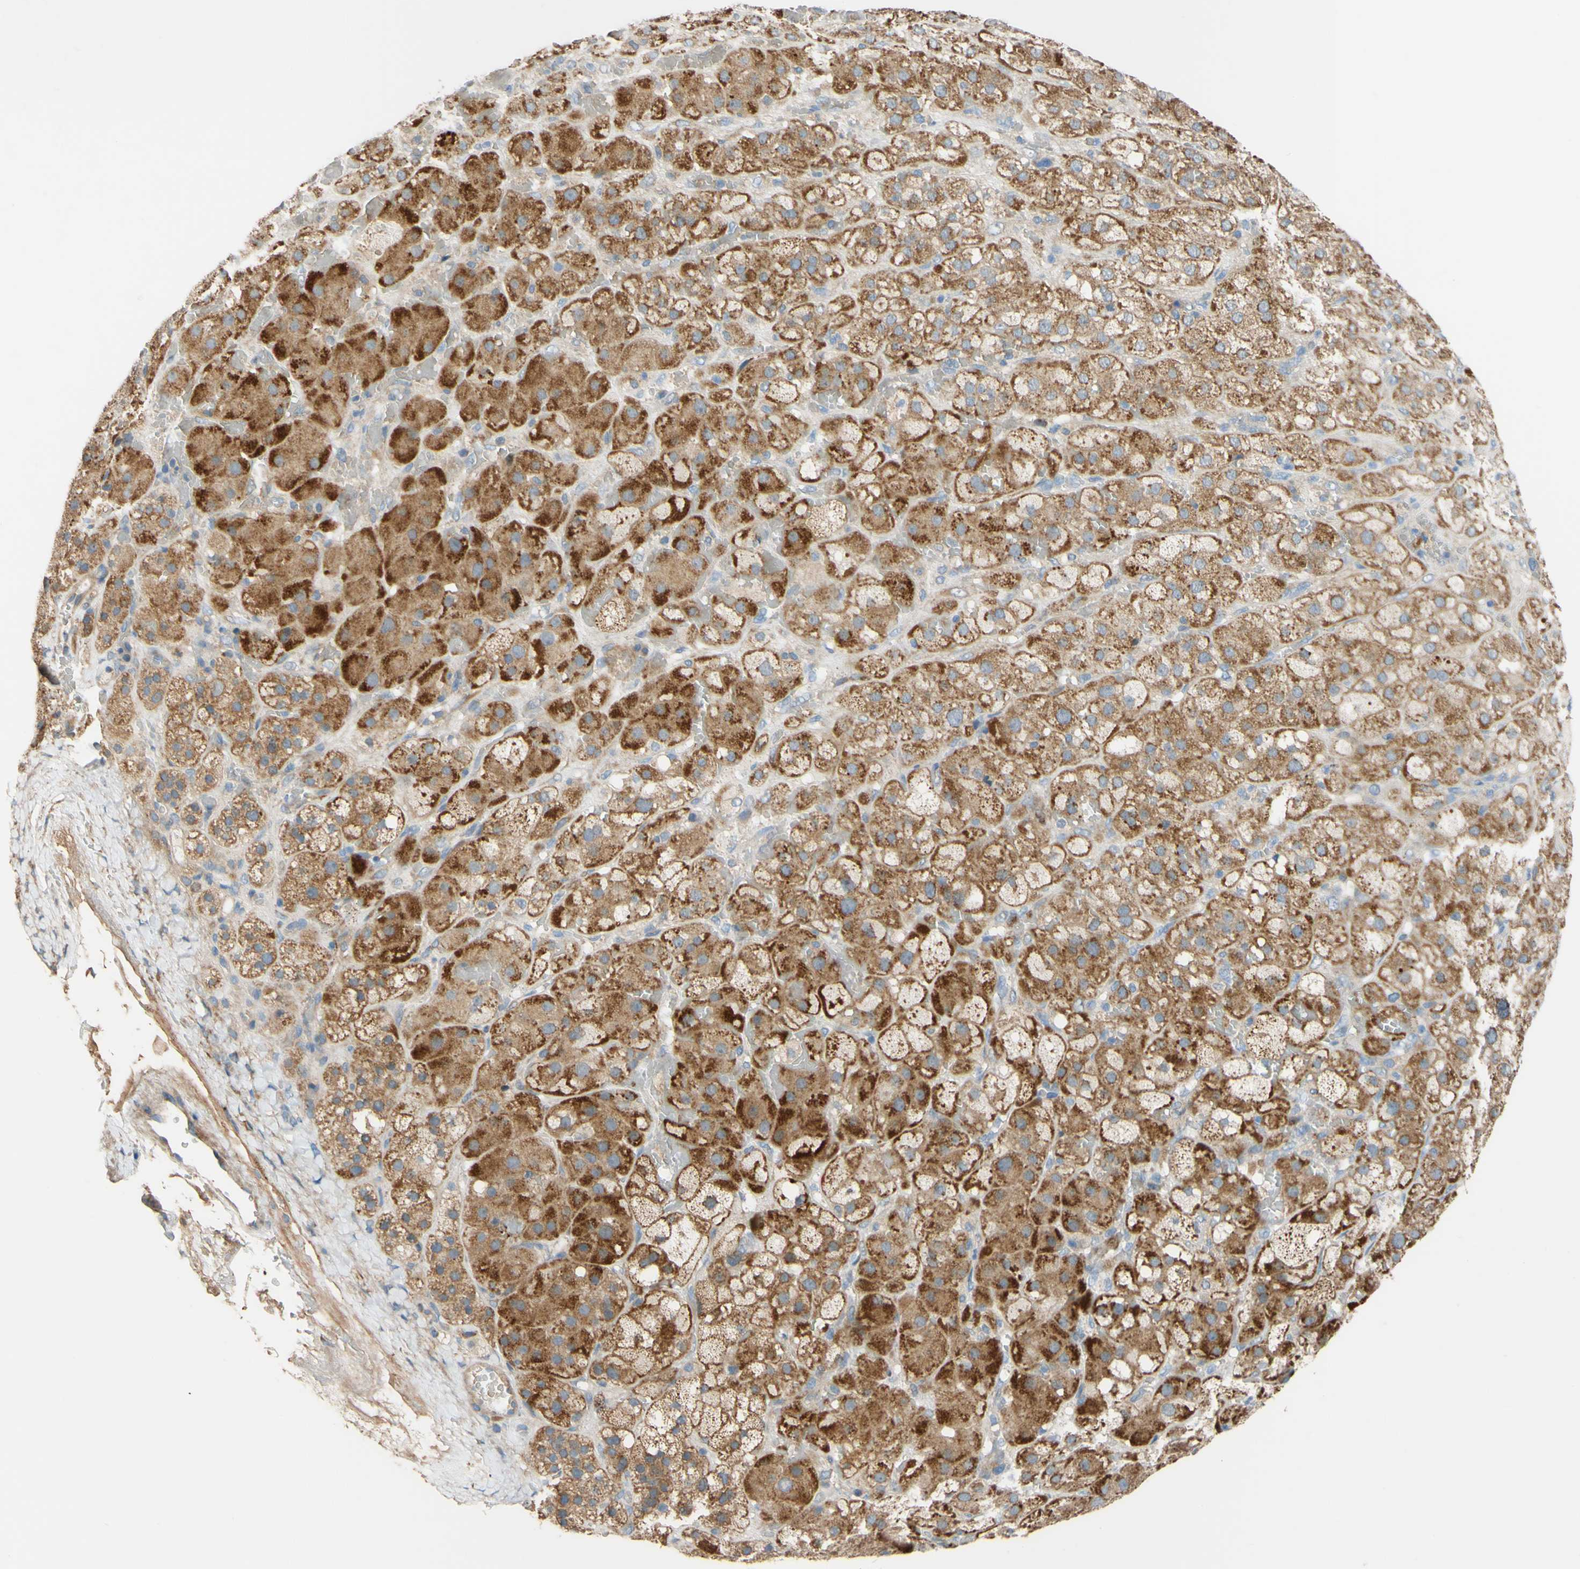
{"staining": {"intensity": "moderate", "quantity": ">75%", "location": "cytoplasmic/membranous"}, "tissue": "adrenal gland", "cell_type": "Glandular cells", "image_type": "normal", "snomed": [{"axis": "morphology", "description": "Normal tissue, NOS"}, {"axis": "topography", "description": "Adrenal gland"}], "caption": "Moderate cytoplasmic/membranous positivity for a protein is identified in approximately >75% of glandular cells of benign adrenal gland using immunohistochemistry (IHC).", "gene": "DKK3", "patient": {"sex": "female", "age": 47}}